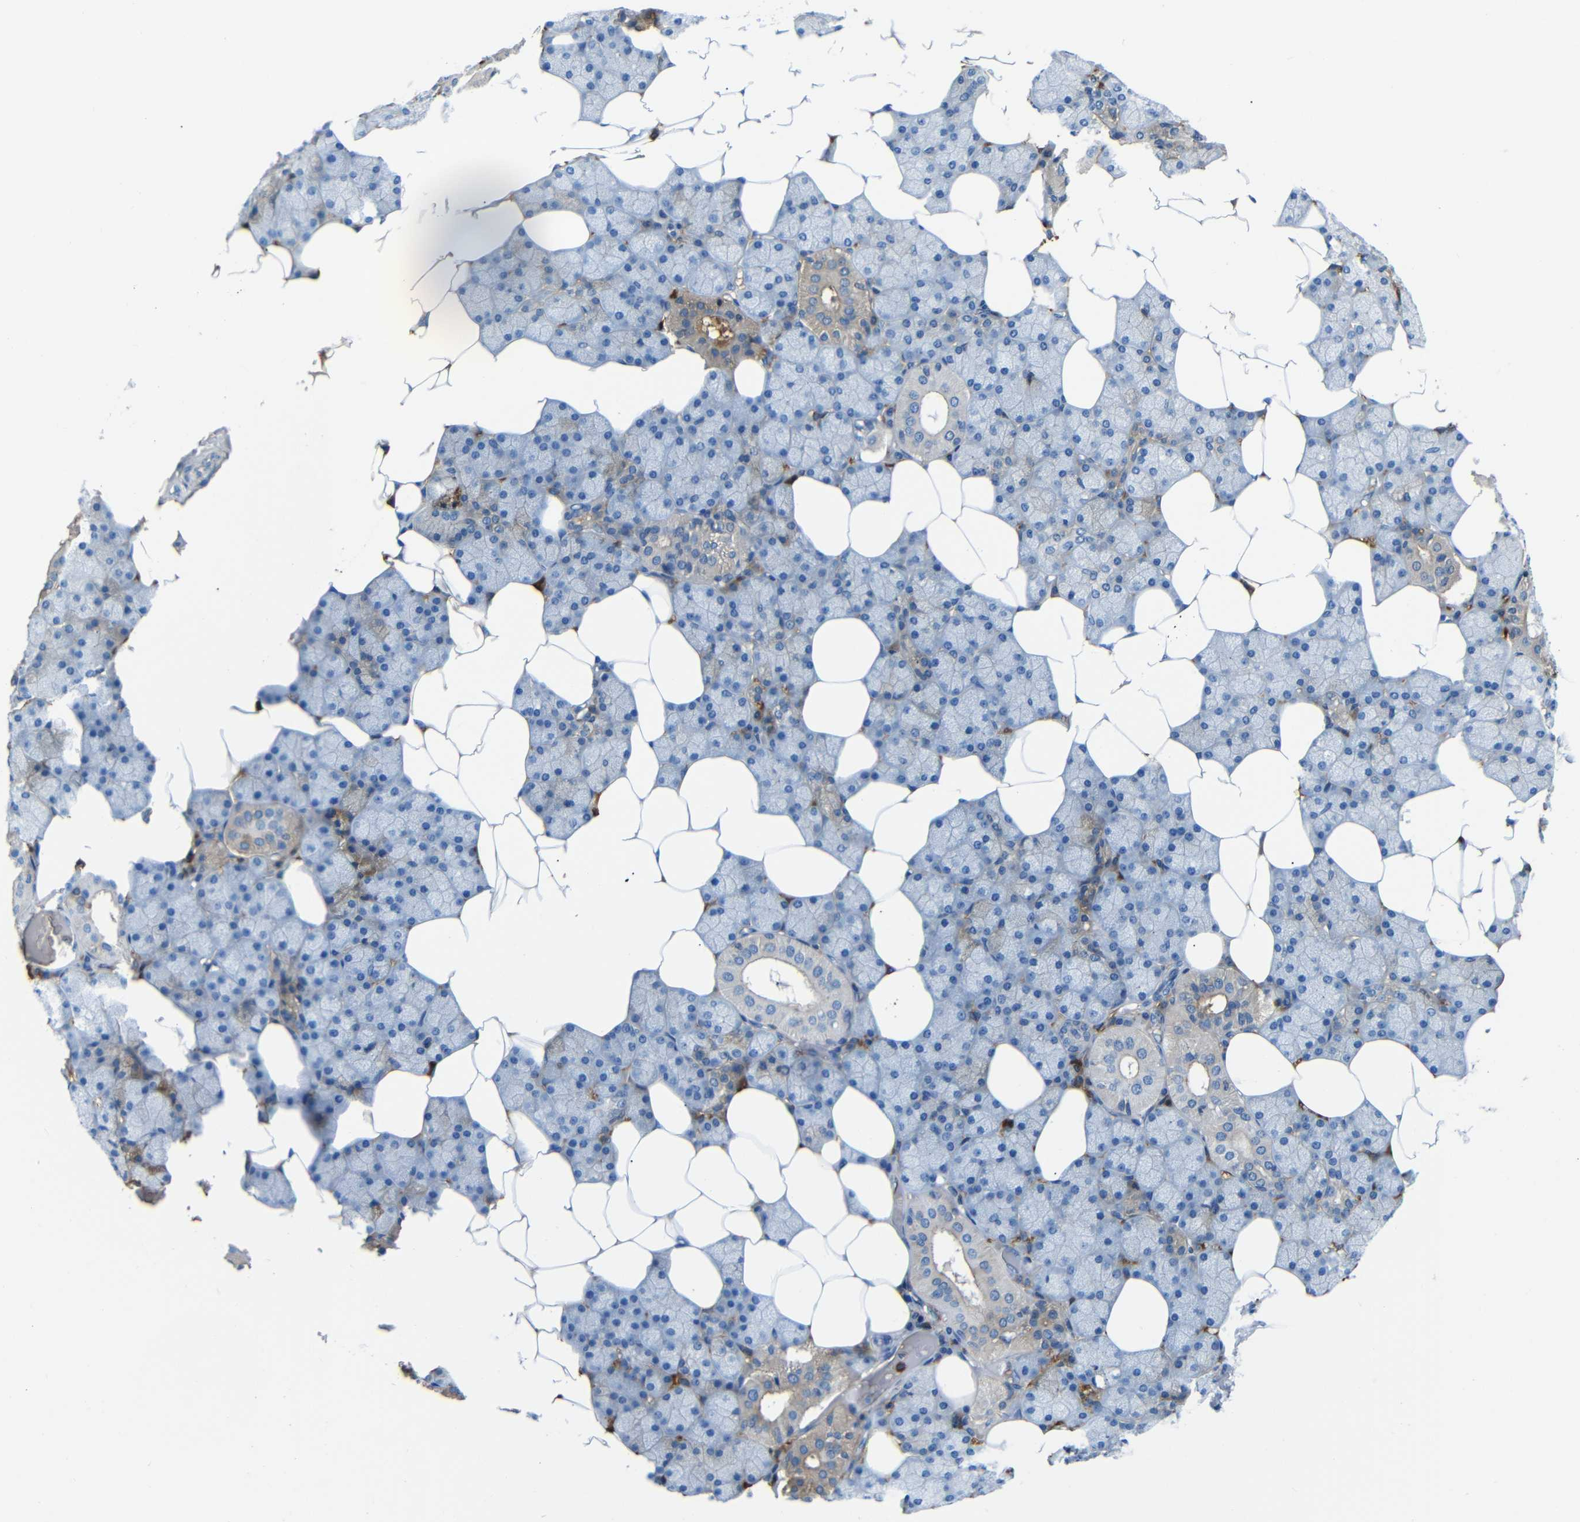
{"staining": {"intensity": "weak", "quantity": "<25%", "location": "cytoplasmic/membranous"}, "tissue": "salivary gland", "cell_type": "Glandular cells", "image_type": "normal", "snomed": [{"axis": "morphology", "description": "Normal tissue, NOS"}, {"axis": "topography", "description": "Salivary gland"}], "caption": "The photomicrograph exhibits no significant positivity in glandular cells of salivary gland. Brightfield microscopy of IHC stained with DAB (3,3'-diaminobenzidine) (brown) and hematoxylin (blue), captured at high magnification.", "gene": "SERPINA1", "patient": {"sex": "male", "age": 62}}